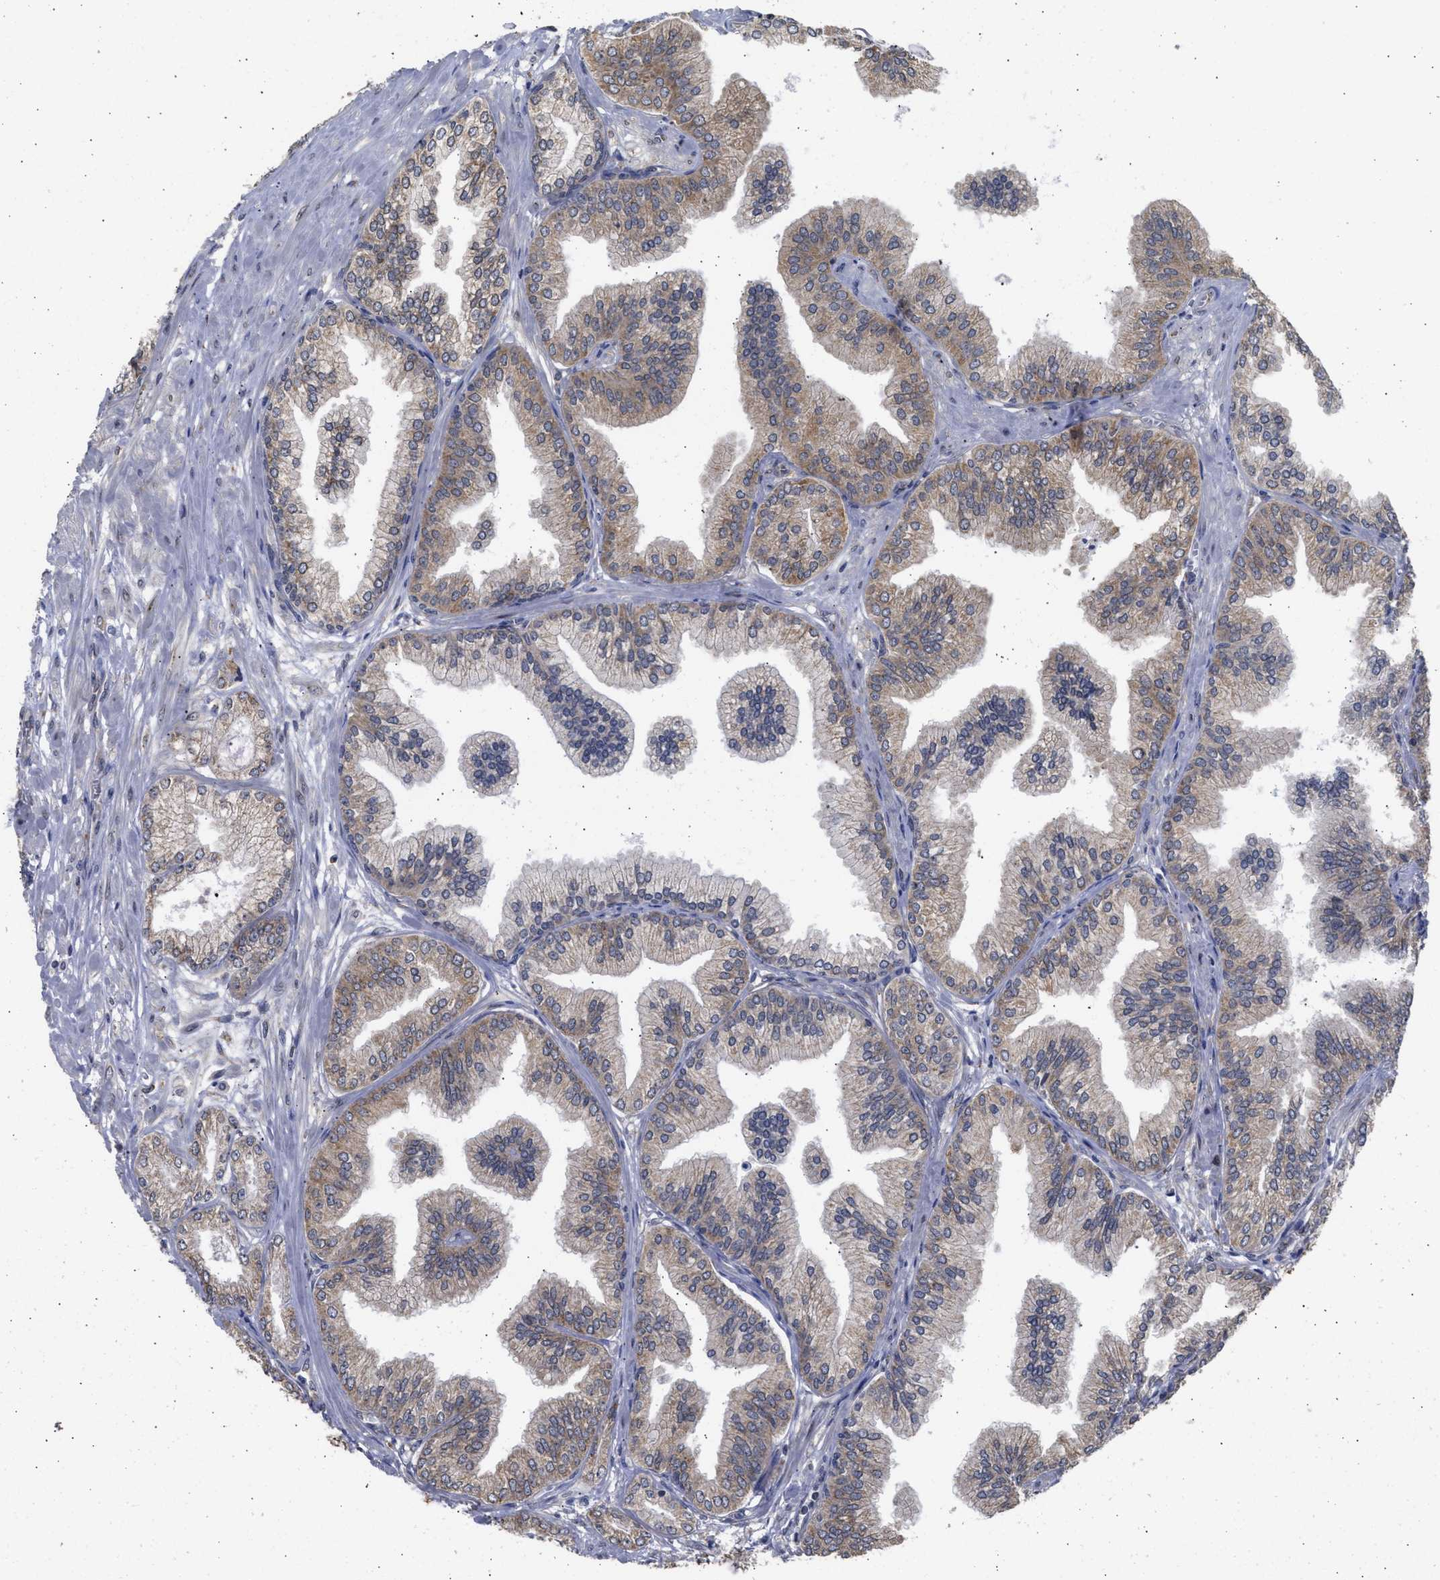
{"staining": {"intensity": "weak", "quantity": ">75%", "location": "cytoplasmic/membranous"}, "tissue": "prostate cancer", "cell_type": "Tumor cells", "image_type": "cancer", "snomed": [{"axis": "morphology", "description": "Adenocarcinoma, Low grade"}, {"axis": "topography", "description": "Prostate"}], "caption": "Weak cytoplasmic/membranous positivity is identified in about >75% of tumor cells in prostate cancer (low-grade adenocarcinoma).", "gene": "DNAJC1", "patient": {"sex": "male", "age": 52}}